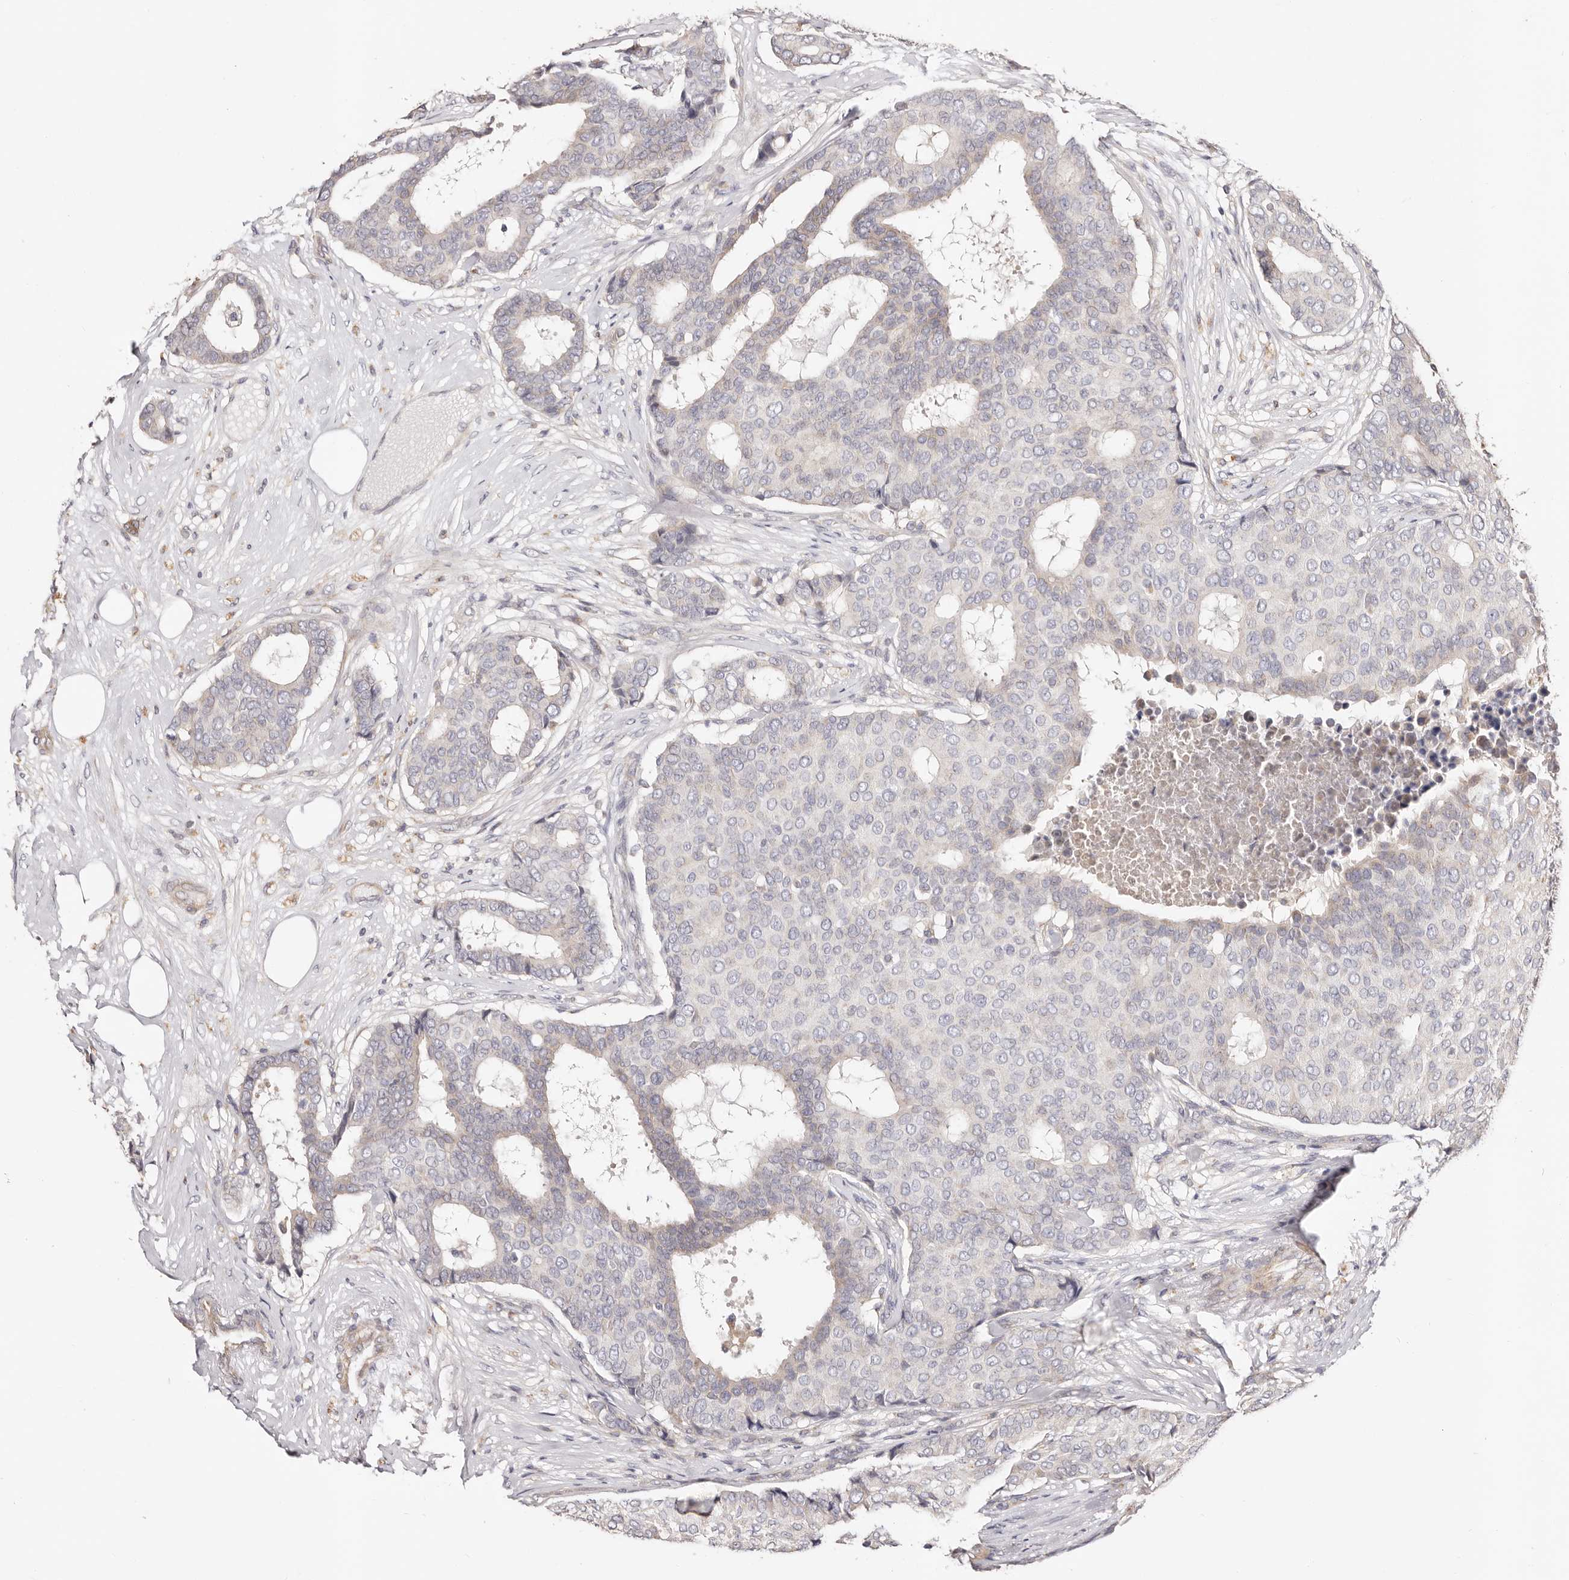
{"staining": {"intensity": "negative", "quantity": "none", "location": "none"}, "tissue": "breast cancer", "cell_type": "Tumor cells", "image_type": "cancer", "snomed": [{"axis": "morphology", "description": "Duct carcinoma"}, {"axis": "topography", "description": "Breast"}], "caption": "Immunohistochemical staining of human breast cancer demonstrates no significant staining in tumor cells. (Stains: DAB (3,3'-diaminobenzidine) immunohistochemistry (IHC) with hematoxylin counter stain, Microscopy: brightfield microscopy at high magnification).", "gene": "MAPK1", "patient": {"sex": "female", "age": 75}}